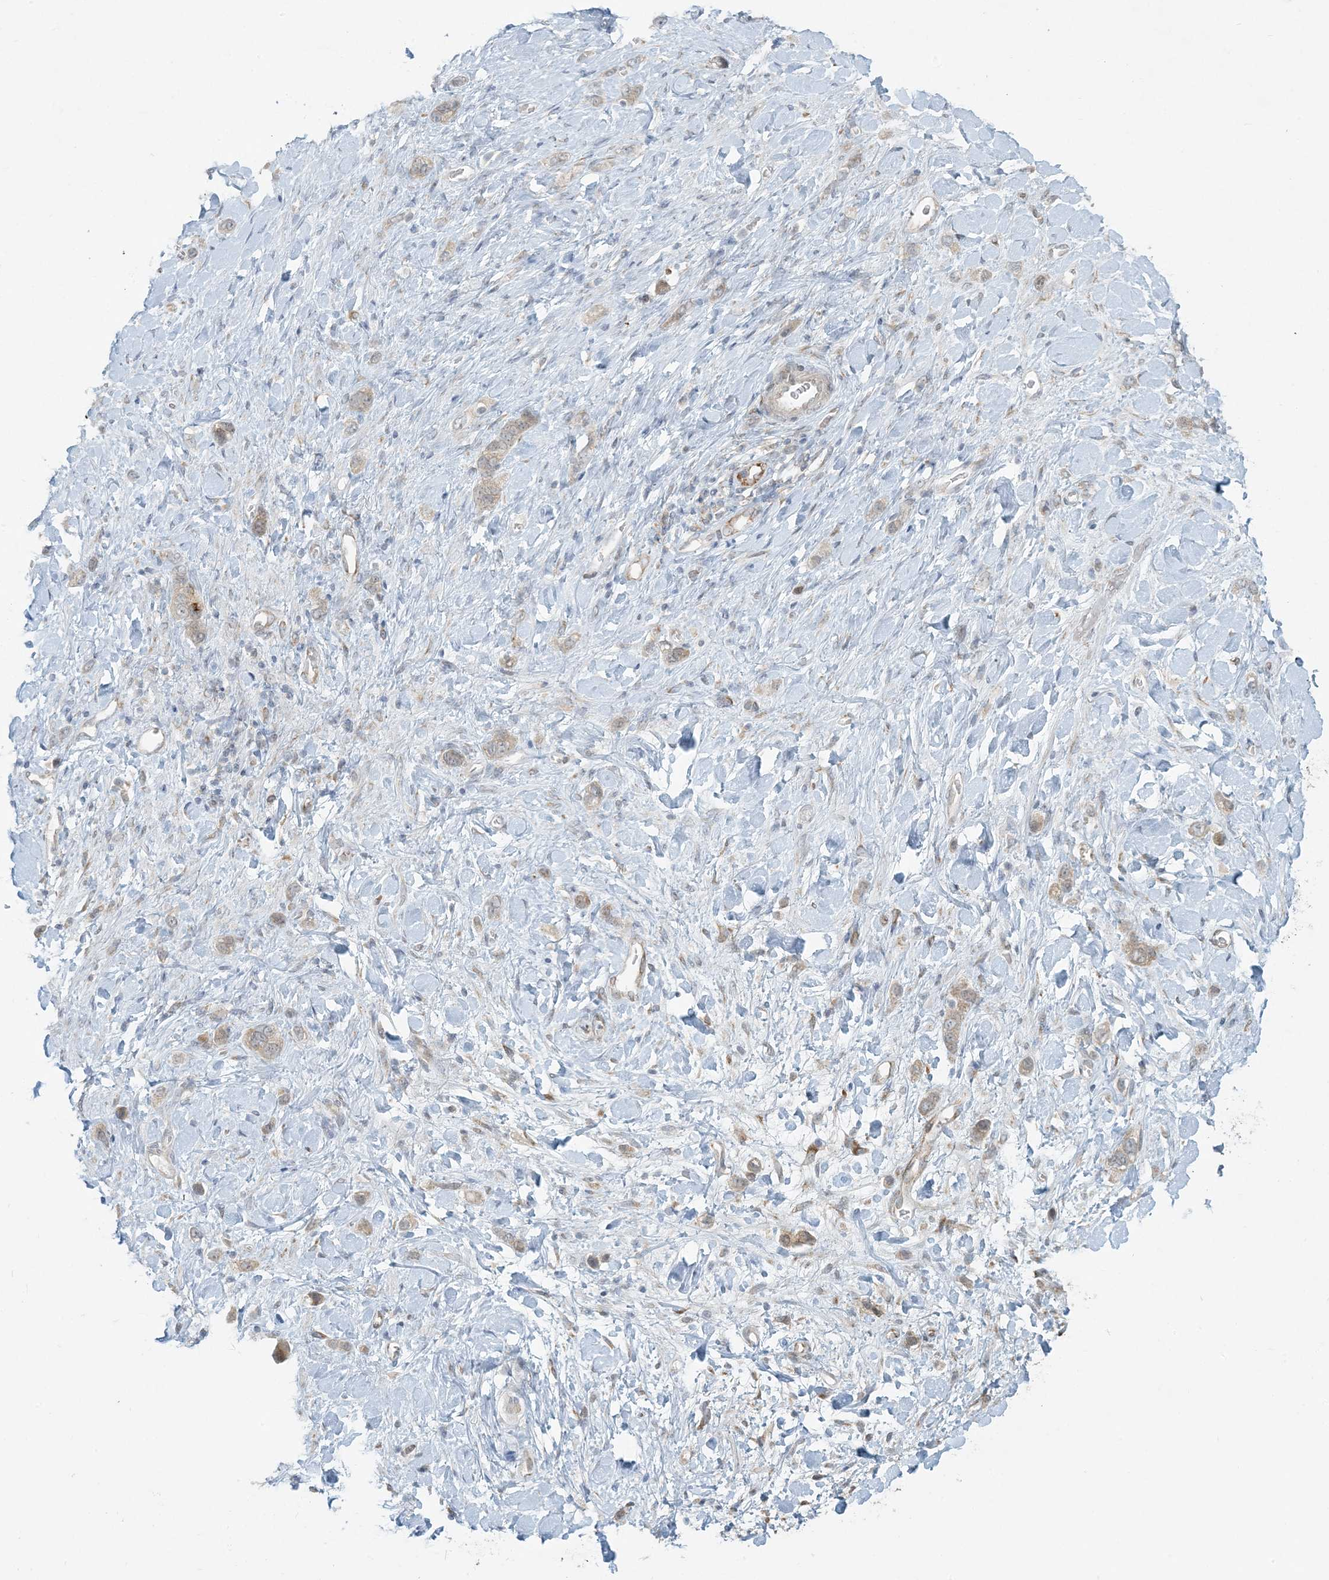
{"staining": {"intensity": "weak", "quantity": ">75%", "location": "cytoplasmic/membranous"}, "tissue": "stomach cancer", "cell_type": "Tumor cells", "image_type": "cancer", "snomed": [{"axis": "morphology", "description": "Adenocarcinoma, NOS"}, {"axis": "topography", "description": "Stomach"}], "caption": "Immunohistochemistry (IHC) micrograph of neoplastic tissue: stomach cancer stained using IHC displays low levels of weak protein expression localized specifically in the cytoplasmic/membranous of tumor cells, appearing as a cytoplasmic/membranous brown color.", "gene": "HACL1", "patient": {"sex": "female", "age": 65}}